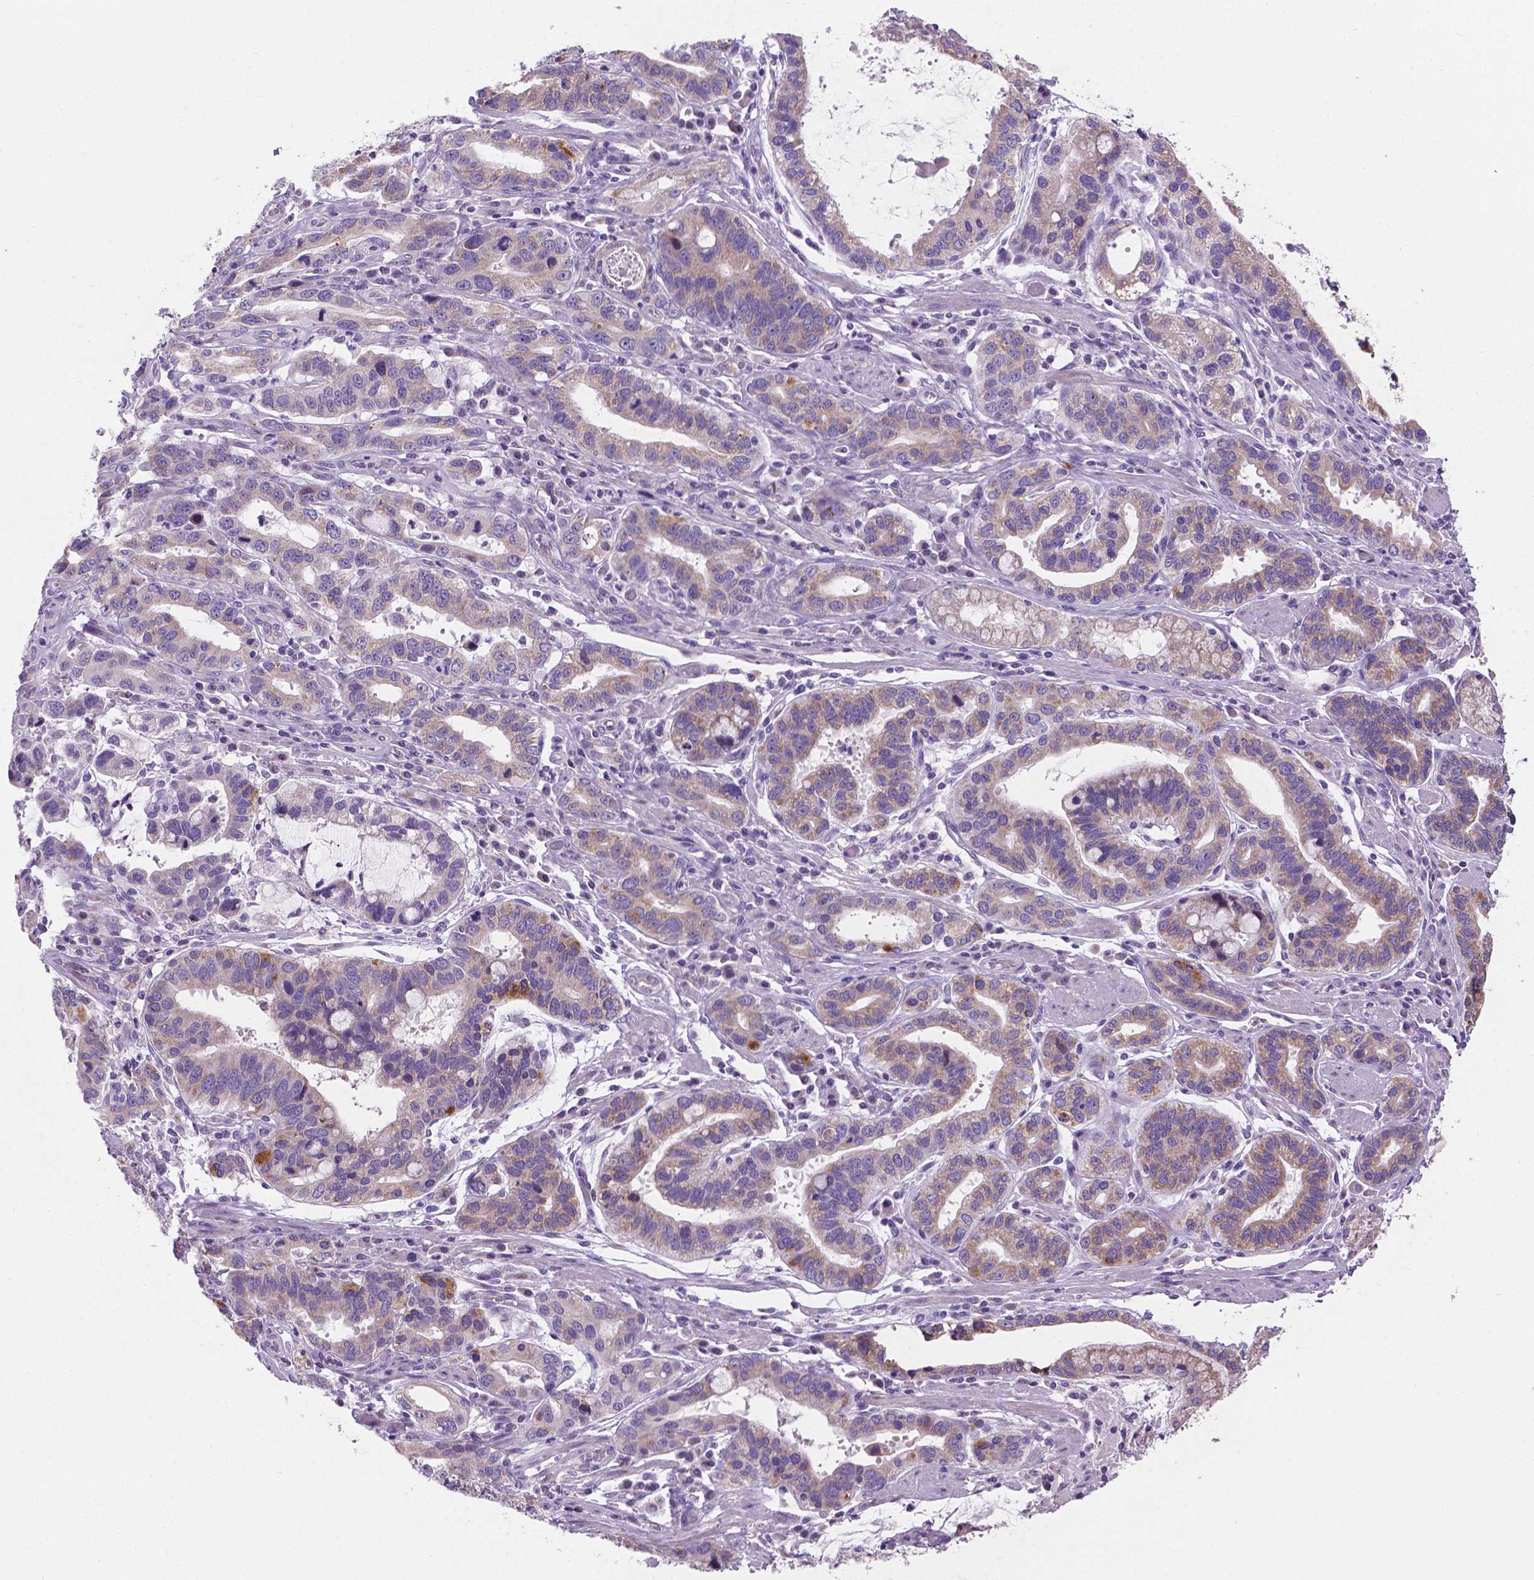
{"staining": {"intensity": "weak", "quantity": "<25%", "location": "cytoplasmic/membranous"}, "tissue": "stomach cancer", "cell_type": "Tumor cells", "image_type": "cancer", "snomed": [{"axis": "morphology", "description": "Adenocarcinoma, NOS"}, {"axis": "topography", "description": "Stomach, lower"}], "caption": "Micrograph shows no protein positivity in tumor cells of stomach cancer (adenocarcinoma) tissue.", "gene": "CSPG5", "patient": {"sex": "female", "age": 76}}